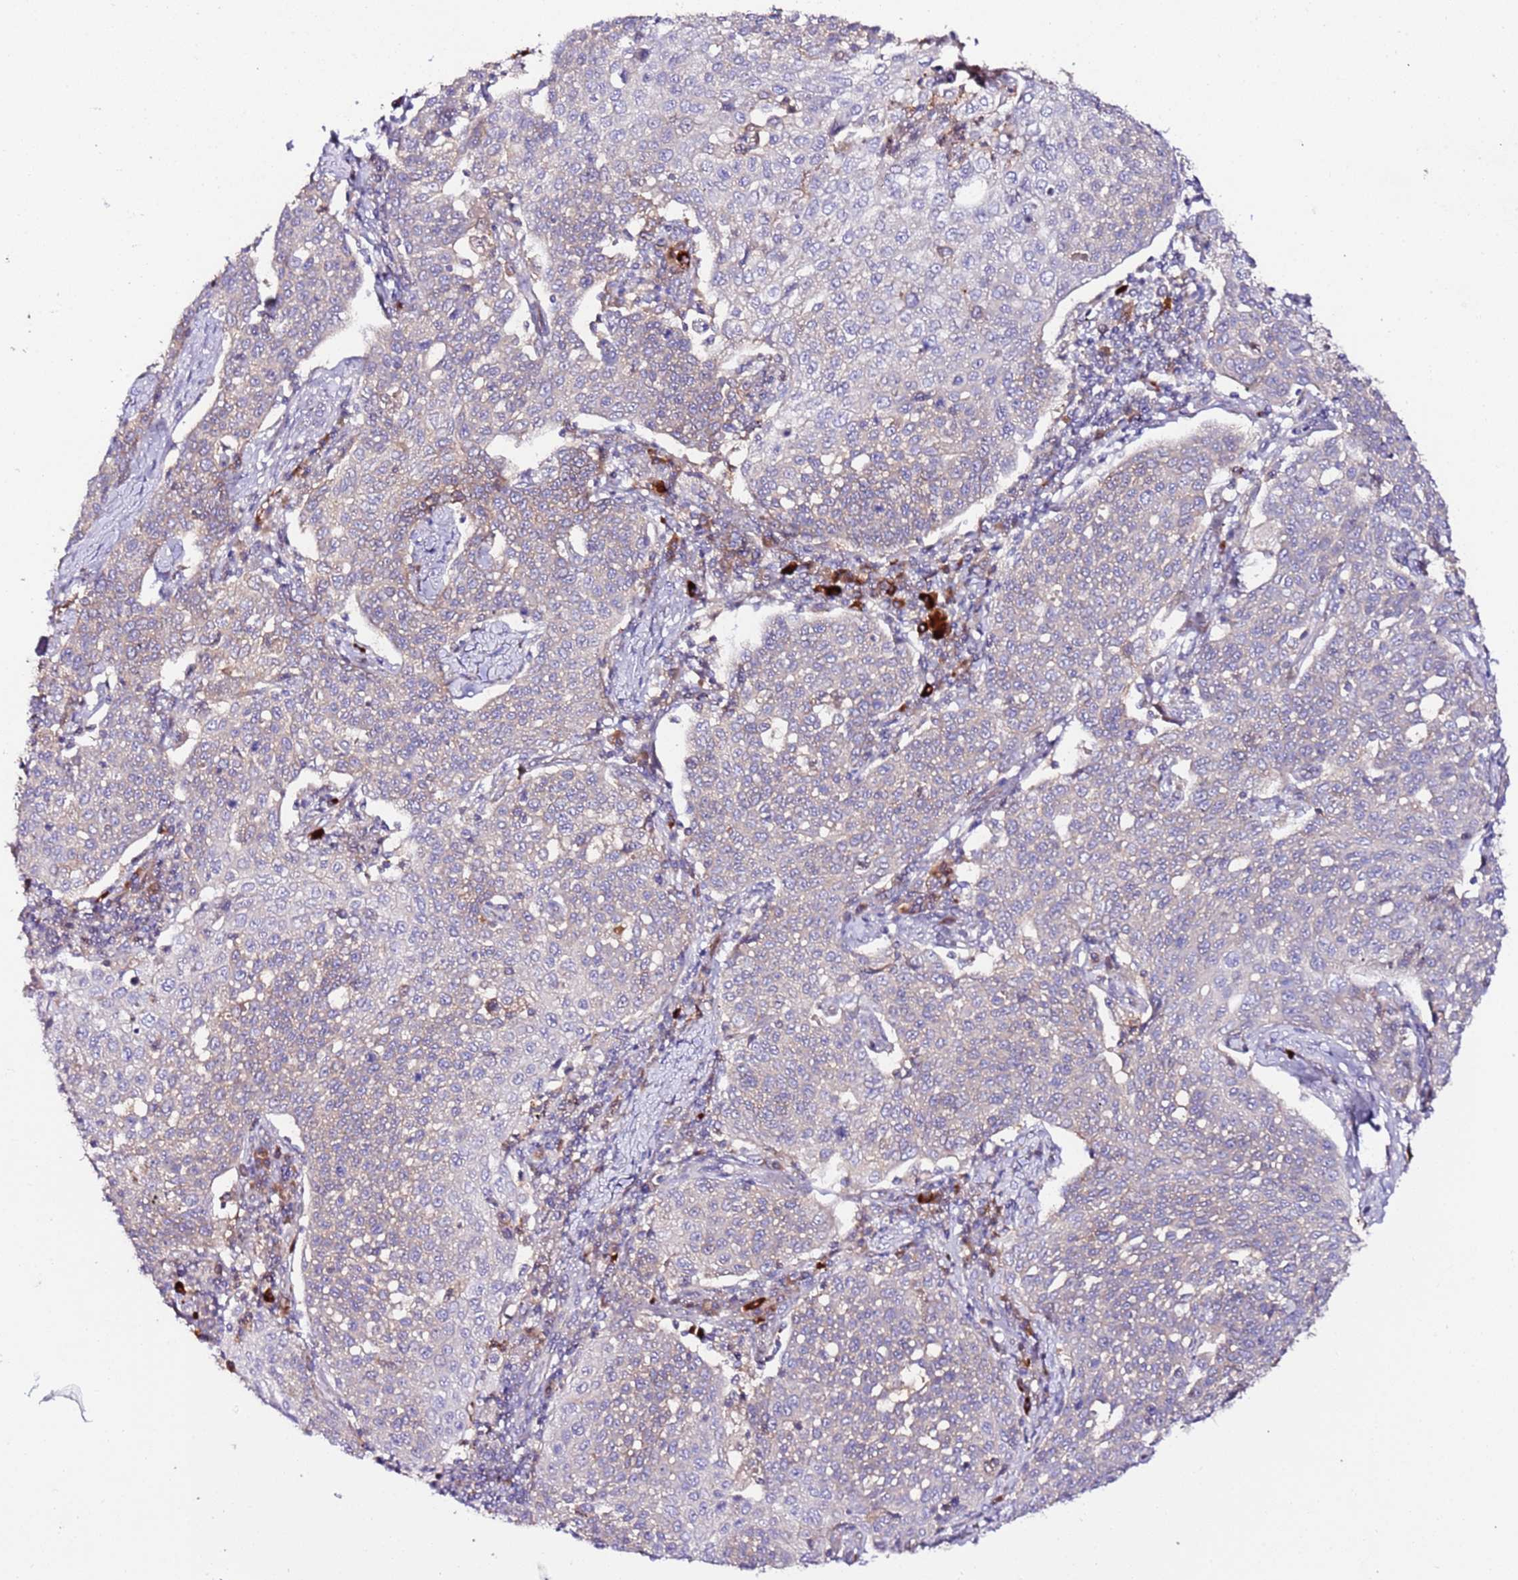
{"staining": {"intensity": "weak", "quantity": "<25%", "location": "cytoplasmic/membranous"}, "tissue": "cervical cancer", "cell_type": "Tumor cells", "image_type": "cancer", "snomed": [{"axis": "morphology", "description": "Squamous cell carcinoma, NOS"}, {"axis": "topography", "description": "Cervix"}], "caption": "Immunohistochemistry histopathology image of neoplastic tissue: human cervical cancer (squamous cell carcinoma) stained with DAB displays no significant protein positivity in tumor cells.", "gene": "FLVCR1", "patient": {"sex": "female", "age": 34}}